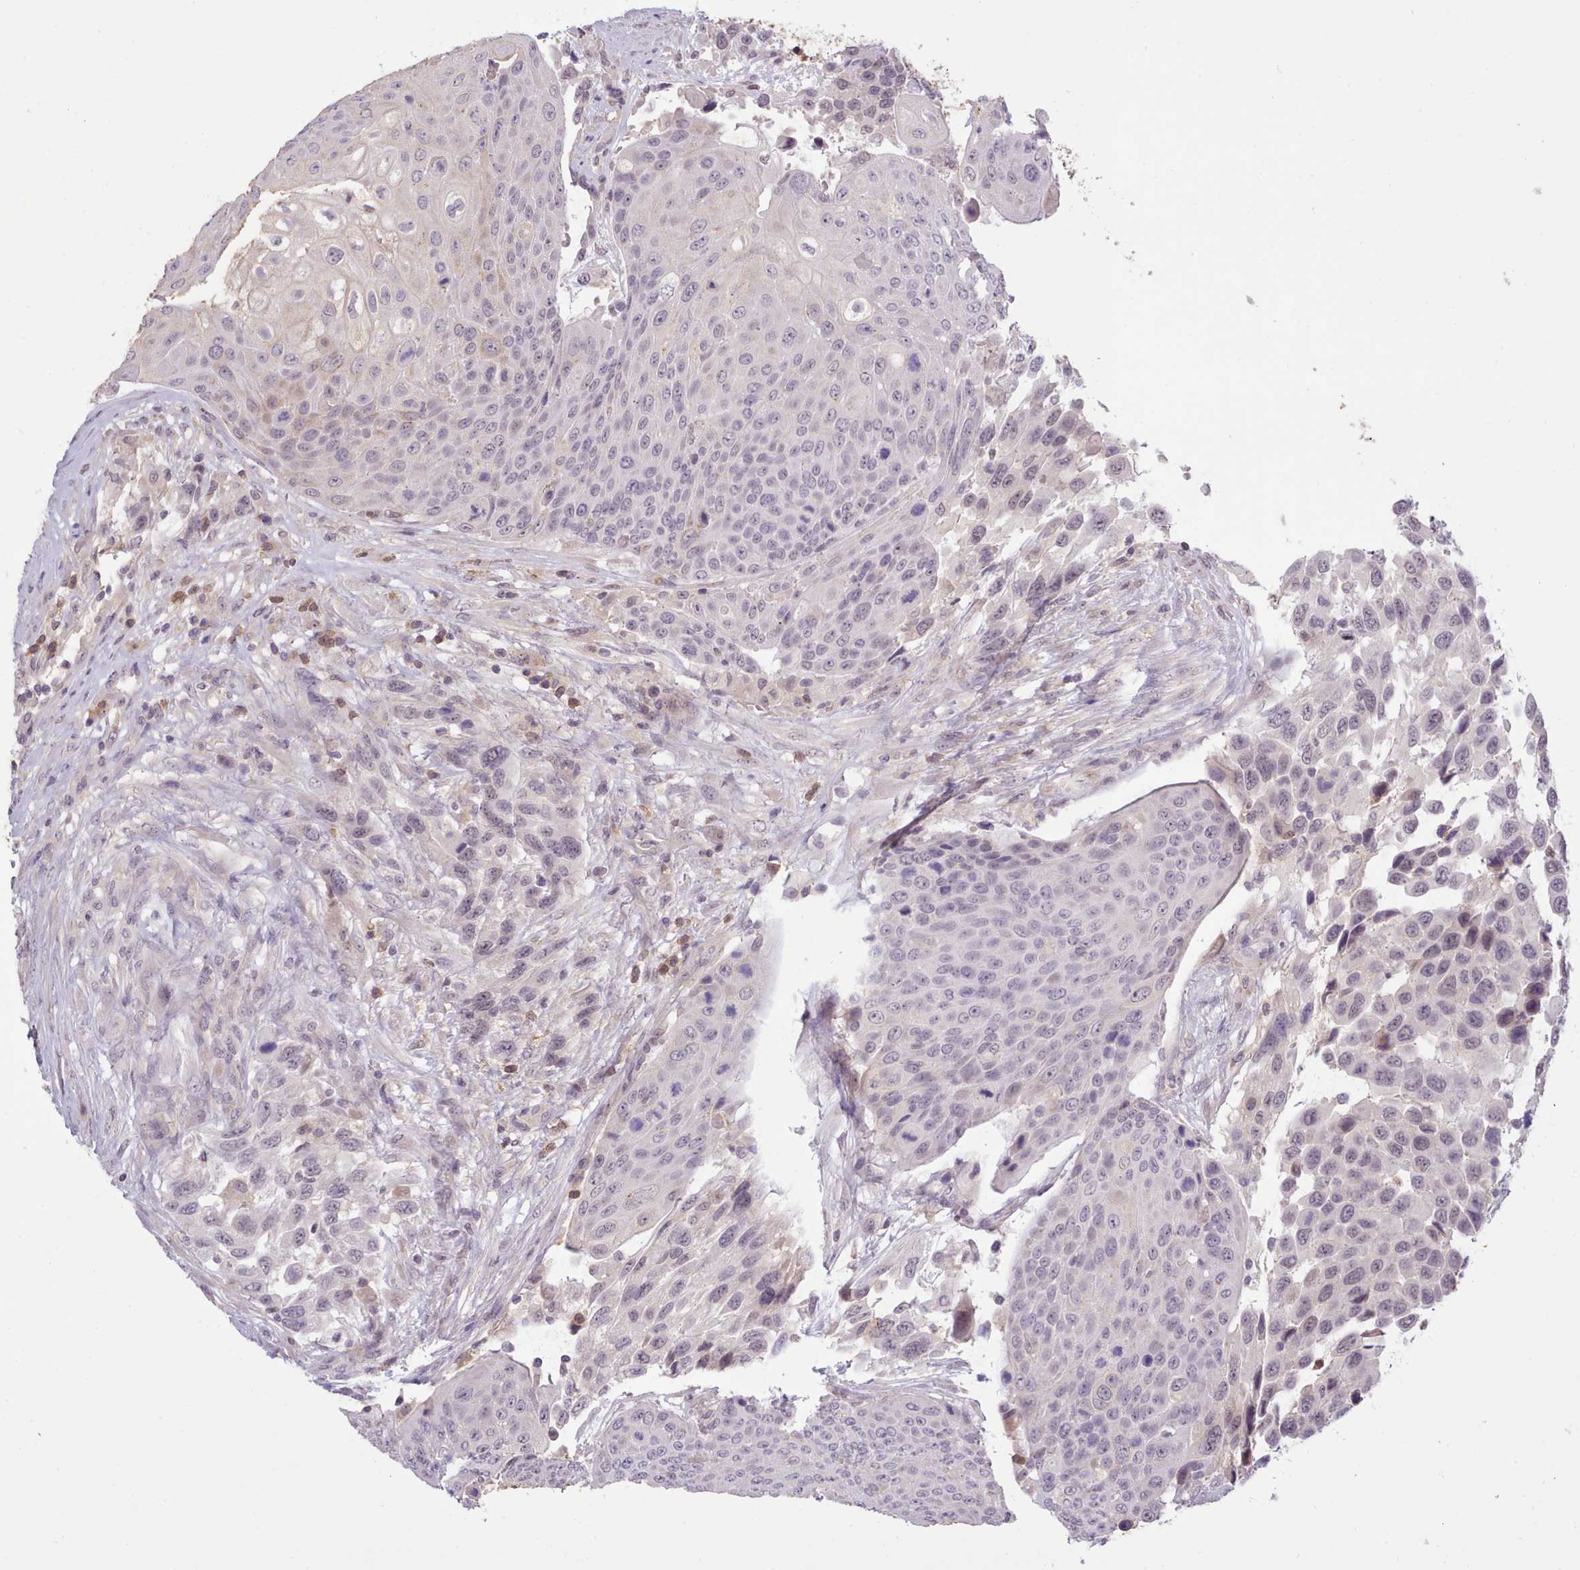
{"staining": {"intensity": "negative", "quantity": "none", "location": "none"}, "tissue": "urothelial cancer", "cell_type": "Tumor cells", "image_type": "cancer", "snomed": [{"axis": "morphology", "description": "Urothelial carcinoma, High grade"}, {"axis": "topography", "description": "Urinary bladder"}], "caption": "Immunohistochemical staining of urothelial carcinoma (high-grade) demonstrates no significant staining in tumor cells. (DAB IHC, high magnification).", "gene": "ARL17A", "patient": {"sex": "female", "age": 70}}